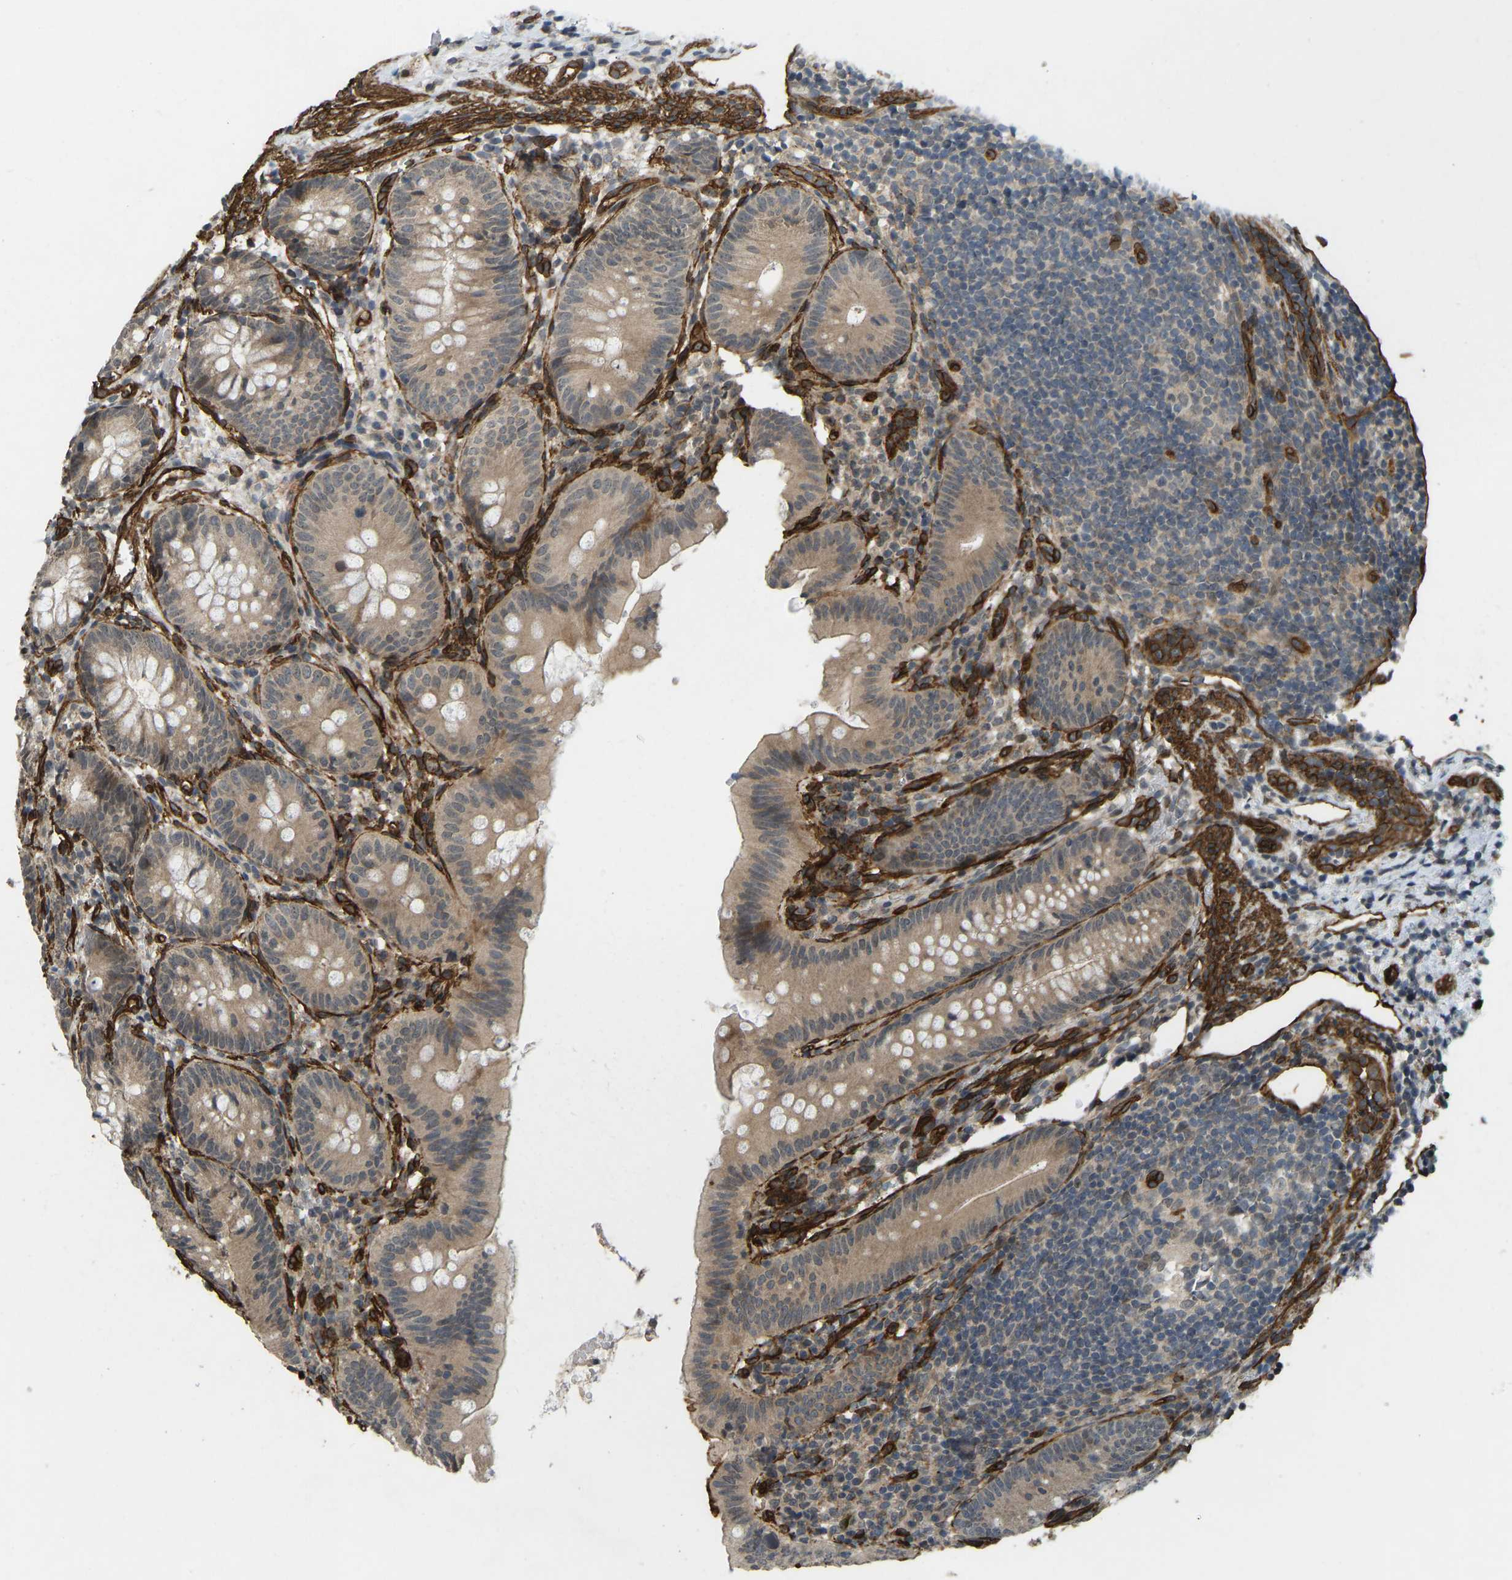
{"staining": {"intensity": "weak", "quantity": "25%-75%", "location": "cytoplasmic/membranous"}, "tissue": "appendix", "cell_type": "Glandular cells", "image_type": "normal", "snomed": [{"axis": "morphology", "description": "Normal tissue, NOS"}, {"axis": "topography", "description": "Appendix"}], "caption": "High-magnification brightfield microscopy of benign appendix stained with DAB (3,3'-diaminobenzidine) (brown) and counterstained with hematoxylin (blue). glandular cells exhibit weak cytoplasmic/membranous positivity is seen in about25%-75% of cells. Nuclei are stained in blue.", "gene": "NMB", "patient": {"sex": "male", "age": 1}}